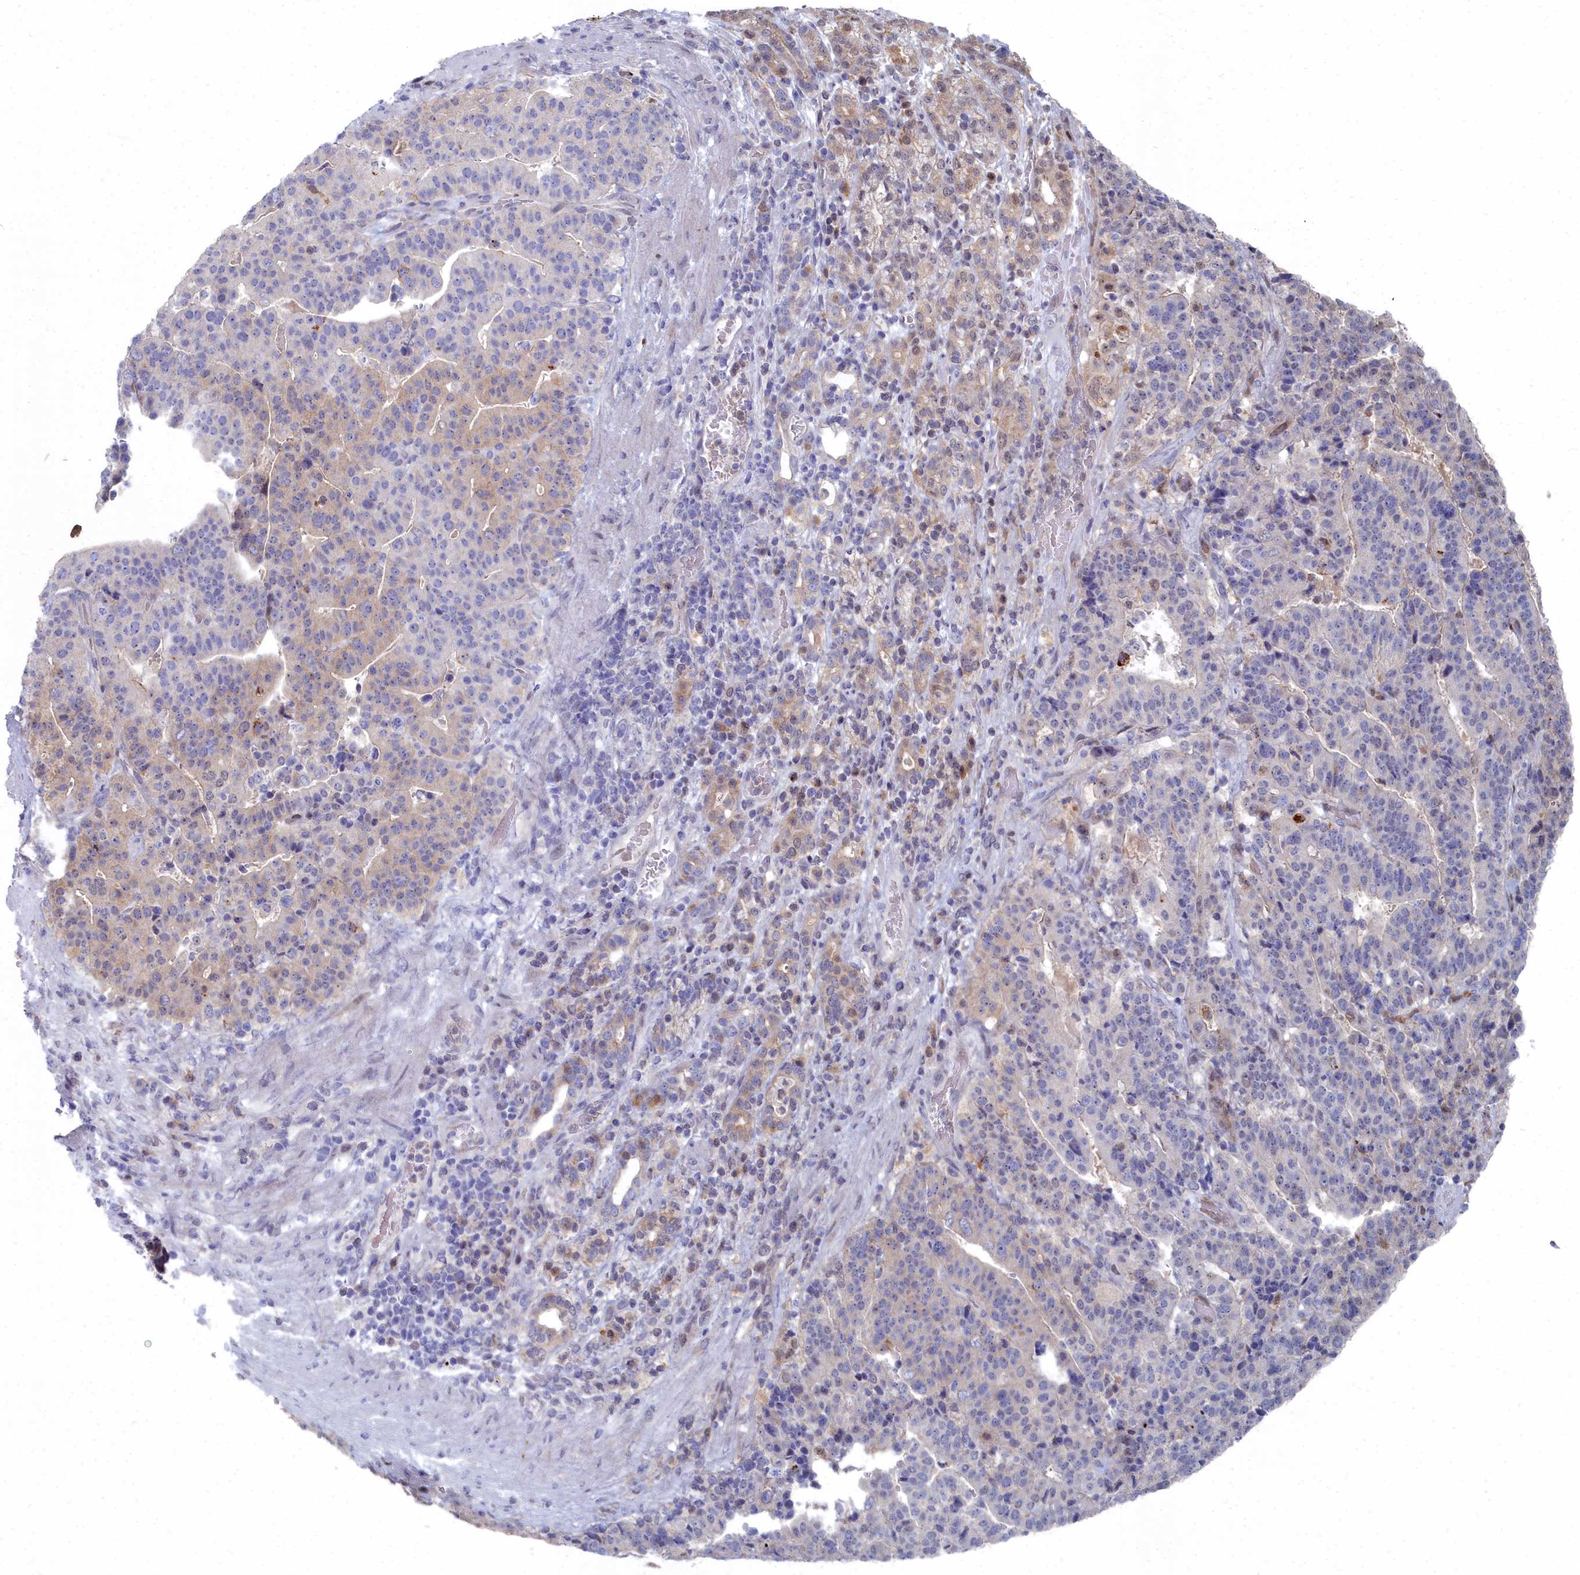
{"staining": {"intensity": "weak", "quantity": "<25%", "location": "cytoplasmic/membranous"}, "tissue": "stomach cancer", "cell_type": "Tumor cells", "image_type": "cancer", "snomed": [{"axis": "morphology", "description": "Adenocarcinoma, NOS"}, {"axis": "topography", "description": "Stomach"}], "caption": "Immunohistochemical staining of human stomach adenocarcinoma reveals no significant positivity in tumor cells.", "gene": "RPS27A", "patient": {"sex": "male", "age": 48}}